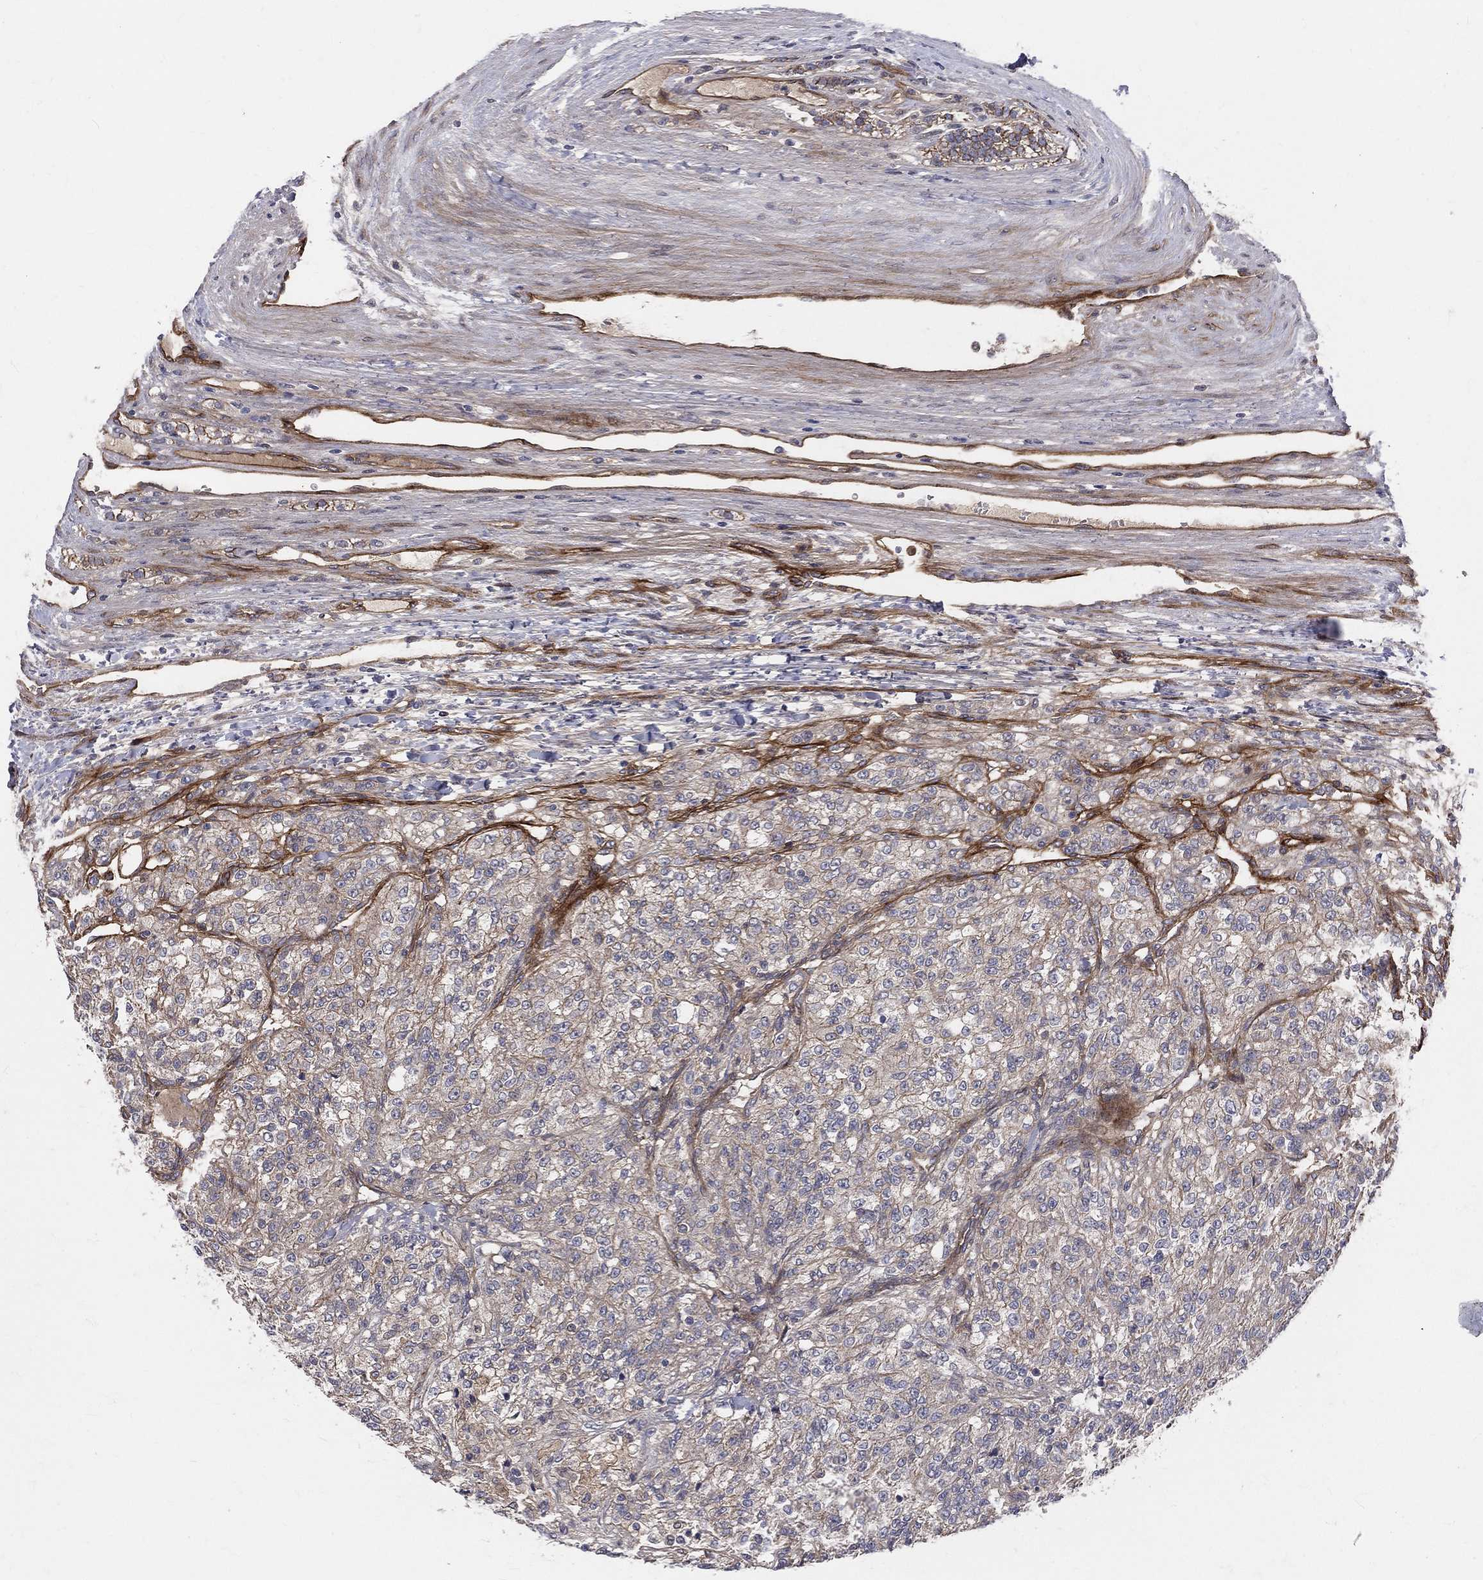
{"staining": {"intensity": "weak", "quantity": "25%-75%", "location": "cytoplasmic/membranous"}, "tissue": "renal cancer", "cell_type": "Tumor cells", "image_type": "cancer", "snomed": [{"axis": "morphology", "description": "Adenocarcinoma, NOS"}, {"axis": "topography", "description": "Kidney"}], "caption": "DAB immunohistochemical staining of human renal adenocarcinoma exhibits weak cytoplasmic/membranous protein expression in approximately 25%-75% of tumor cells.", "gene": "ENTPD1", "patient": {"sex": "female", "age": 63}}